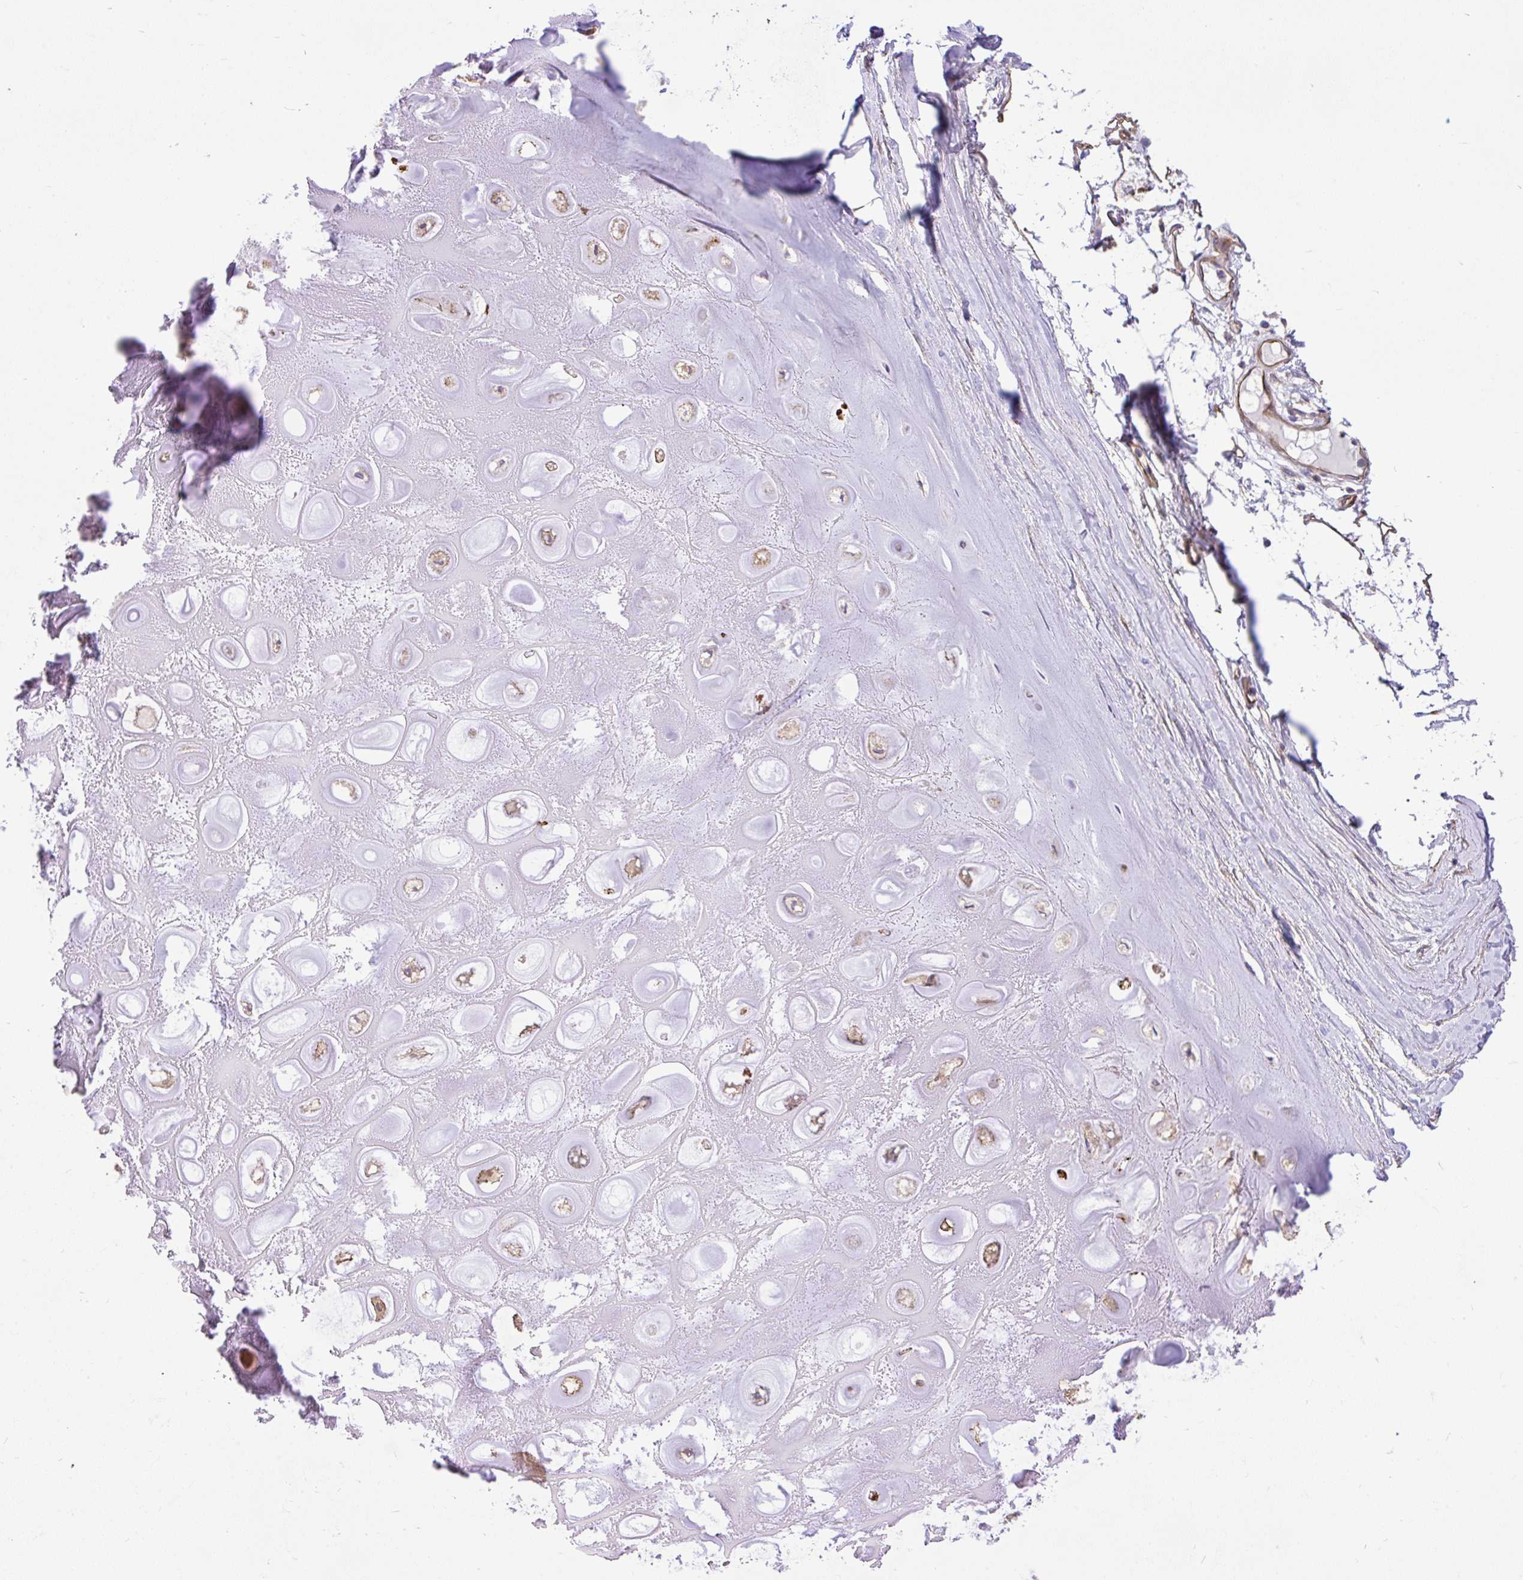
{"staining": {"intensity": "negative", "quantity": "none", "location": "none"}, "tissue": "adipose tissue", "cell_type": "Adipocytes", "image_type": "normal", "snomed": [{"axis": "morphology", "description": "Normal tissue, NOS"}, {"axis": "topography", "description": "Lymph node"}, {"axis": "topography", "description": "Cartilage tissue"}, {"axis": "topography", "description": "Nasopharynx"}], "caption": "Human adipose tissue stained for a protein using immunohistochemistry displays no expression in adipocytes.", "gene": "PTPRK", "patient": {"sex": "male", "age": 63}}